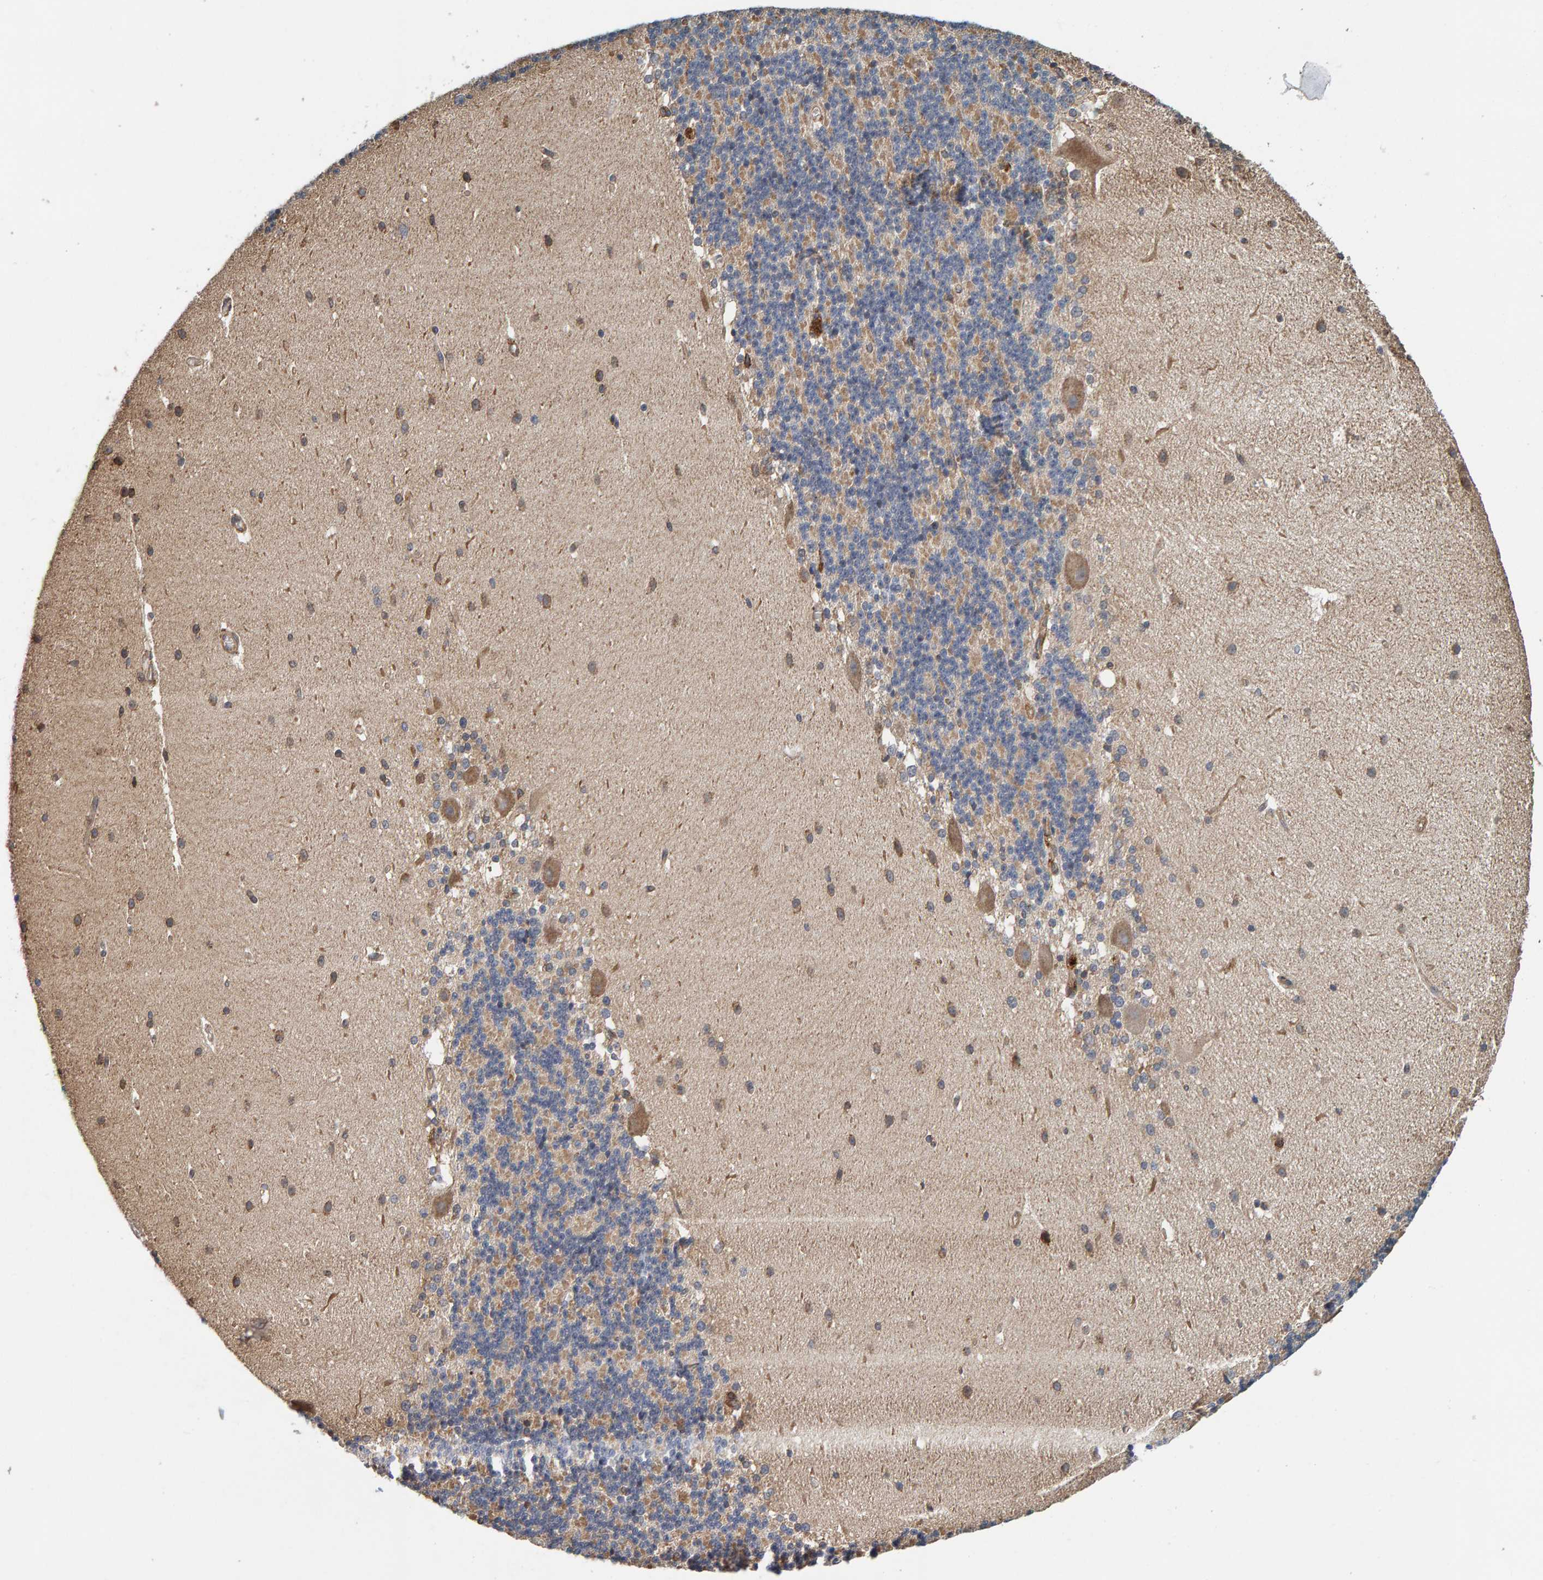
{"staining": {"intensity": "weak", "quantity": "25%-75%", "location": "cytoplasmic/membranous"}, "tissue": "cerebellum", "cell_type": "Cells in granular layer", "image_type": "normal", "snomed": [{"axis": "morphology", "description": "Normal tissue, NOS"}, {"axis": "topography", "description": "Cerebellum"}], "caption": "IHC photomicrograph of unremarkable human cerebellum stained for a protein (brown), which shows low levels of weak cytoplasmic/membranous positivity in approximately 25%-75% of cells in granular layer.", "gene": "PLA2G3", "patient": {"sex": "female", "age": 19}}